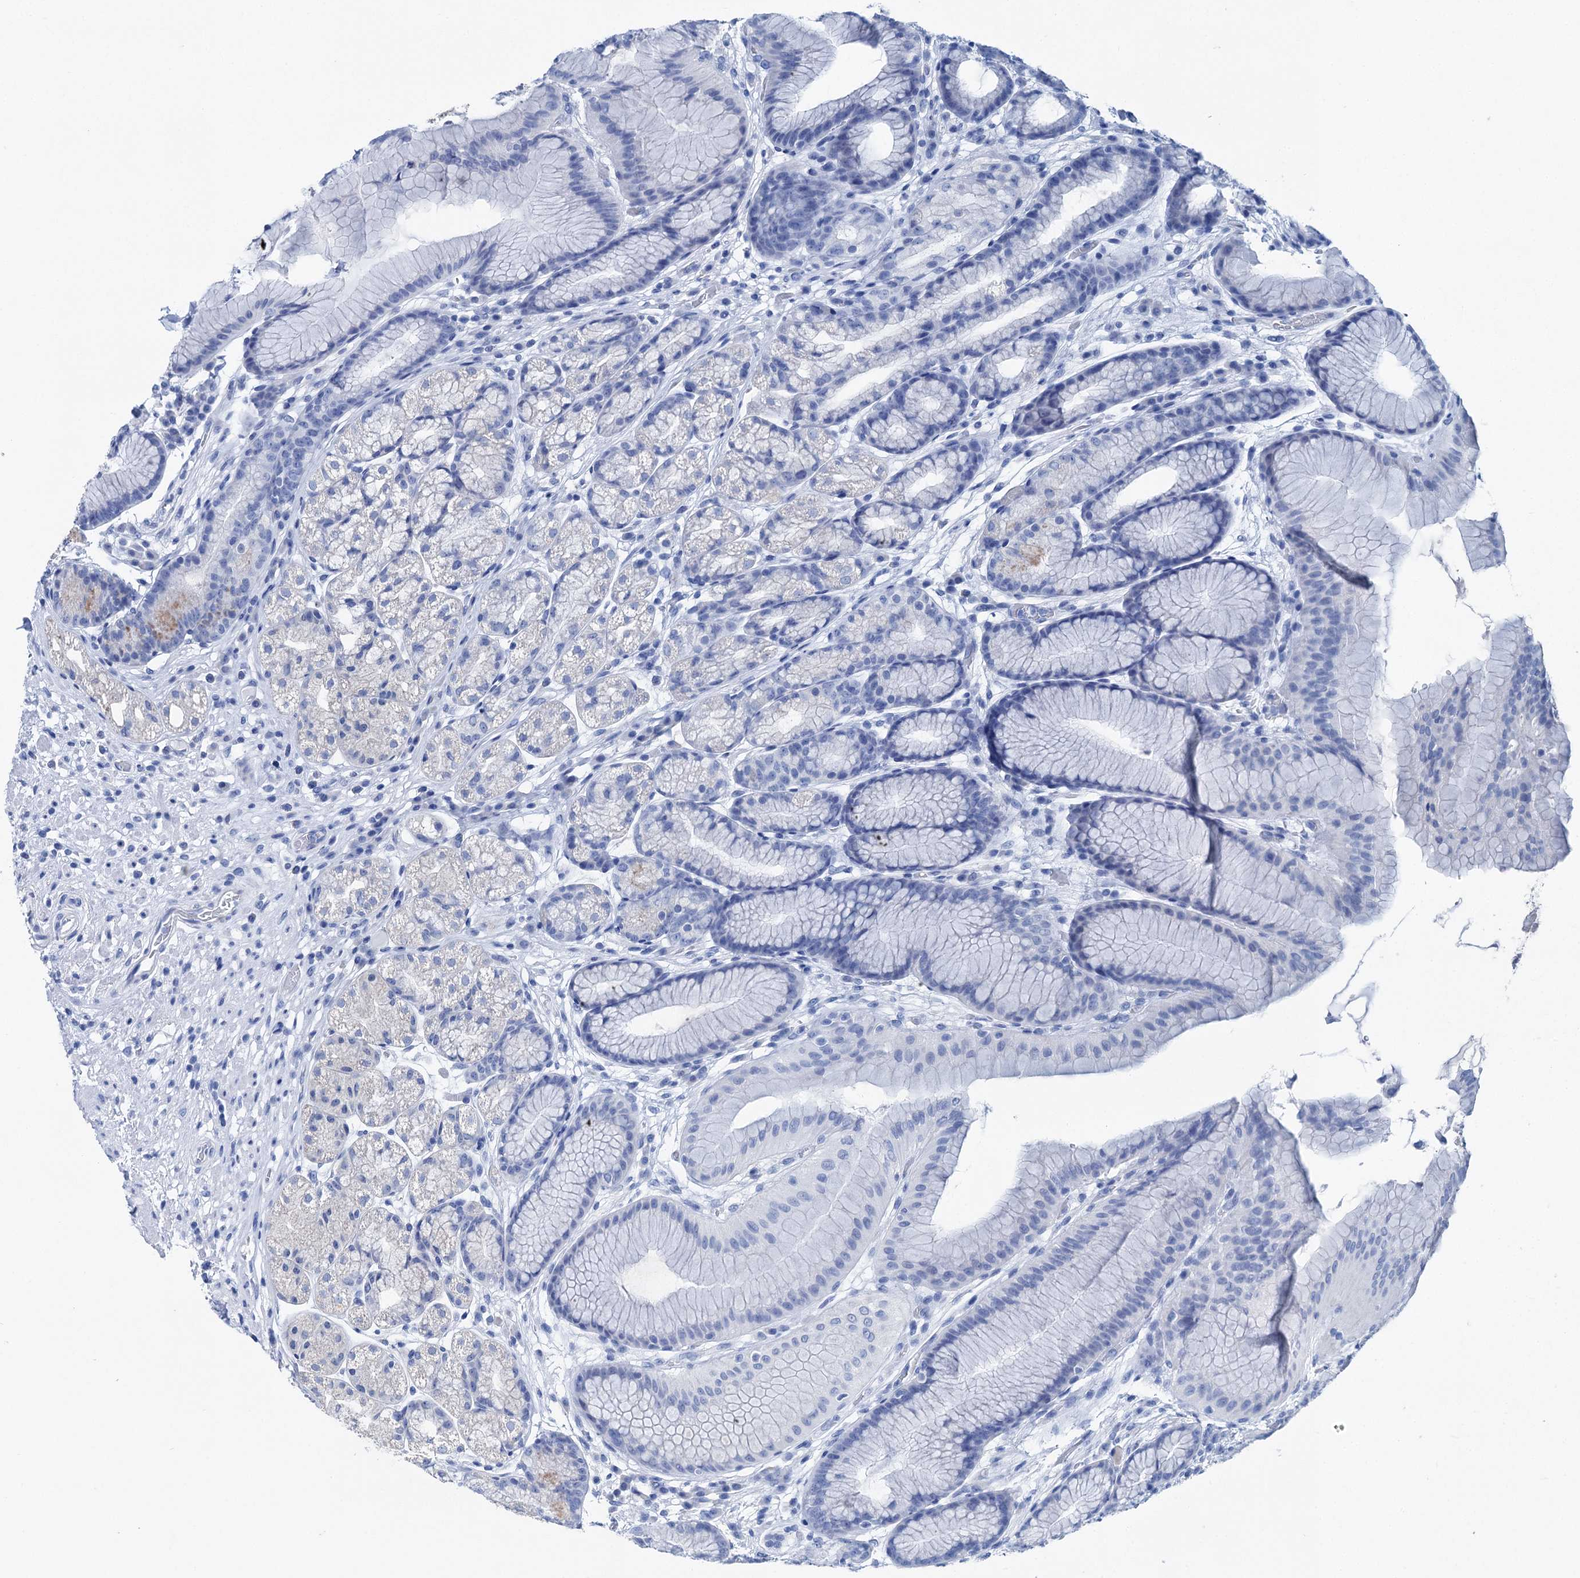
{"staining": {"intensity": "negative", "quantity": "none", "location": "none"}, "tissue": "stomach", "cell_type": "Glandular cells", "image_type": "normal", "snomed": [{"axis": "morphology", "description": "Normal tissue, NOS"}, {"axis": "topography", "description": "Stomach"}], "caption": "Glandular cells are negative for protein expression in benign human stomach. (DAB immunohistochemistry visualized using brightfield microscopy, high magnification).", "gene": "BRINP1", "patient": {"sex": "male", "age": 57}}